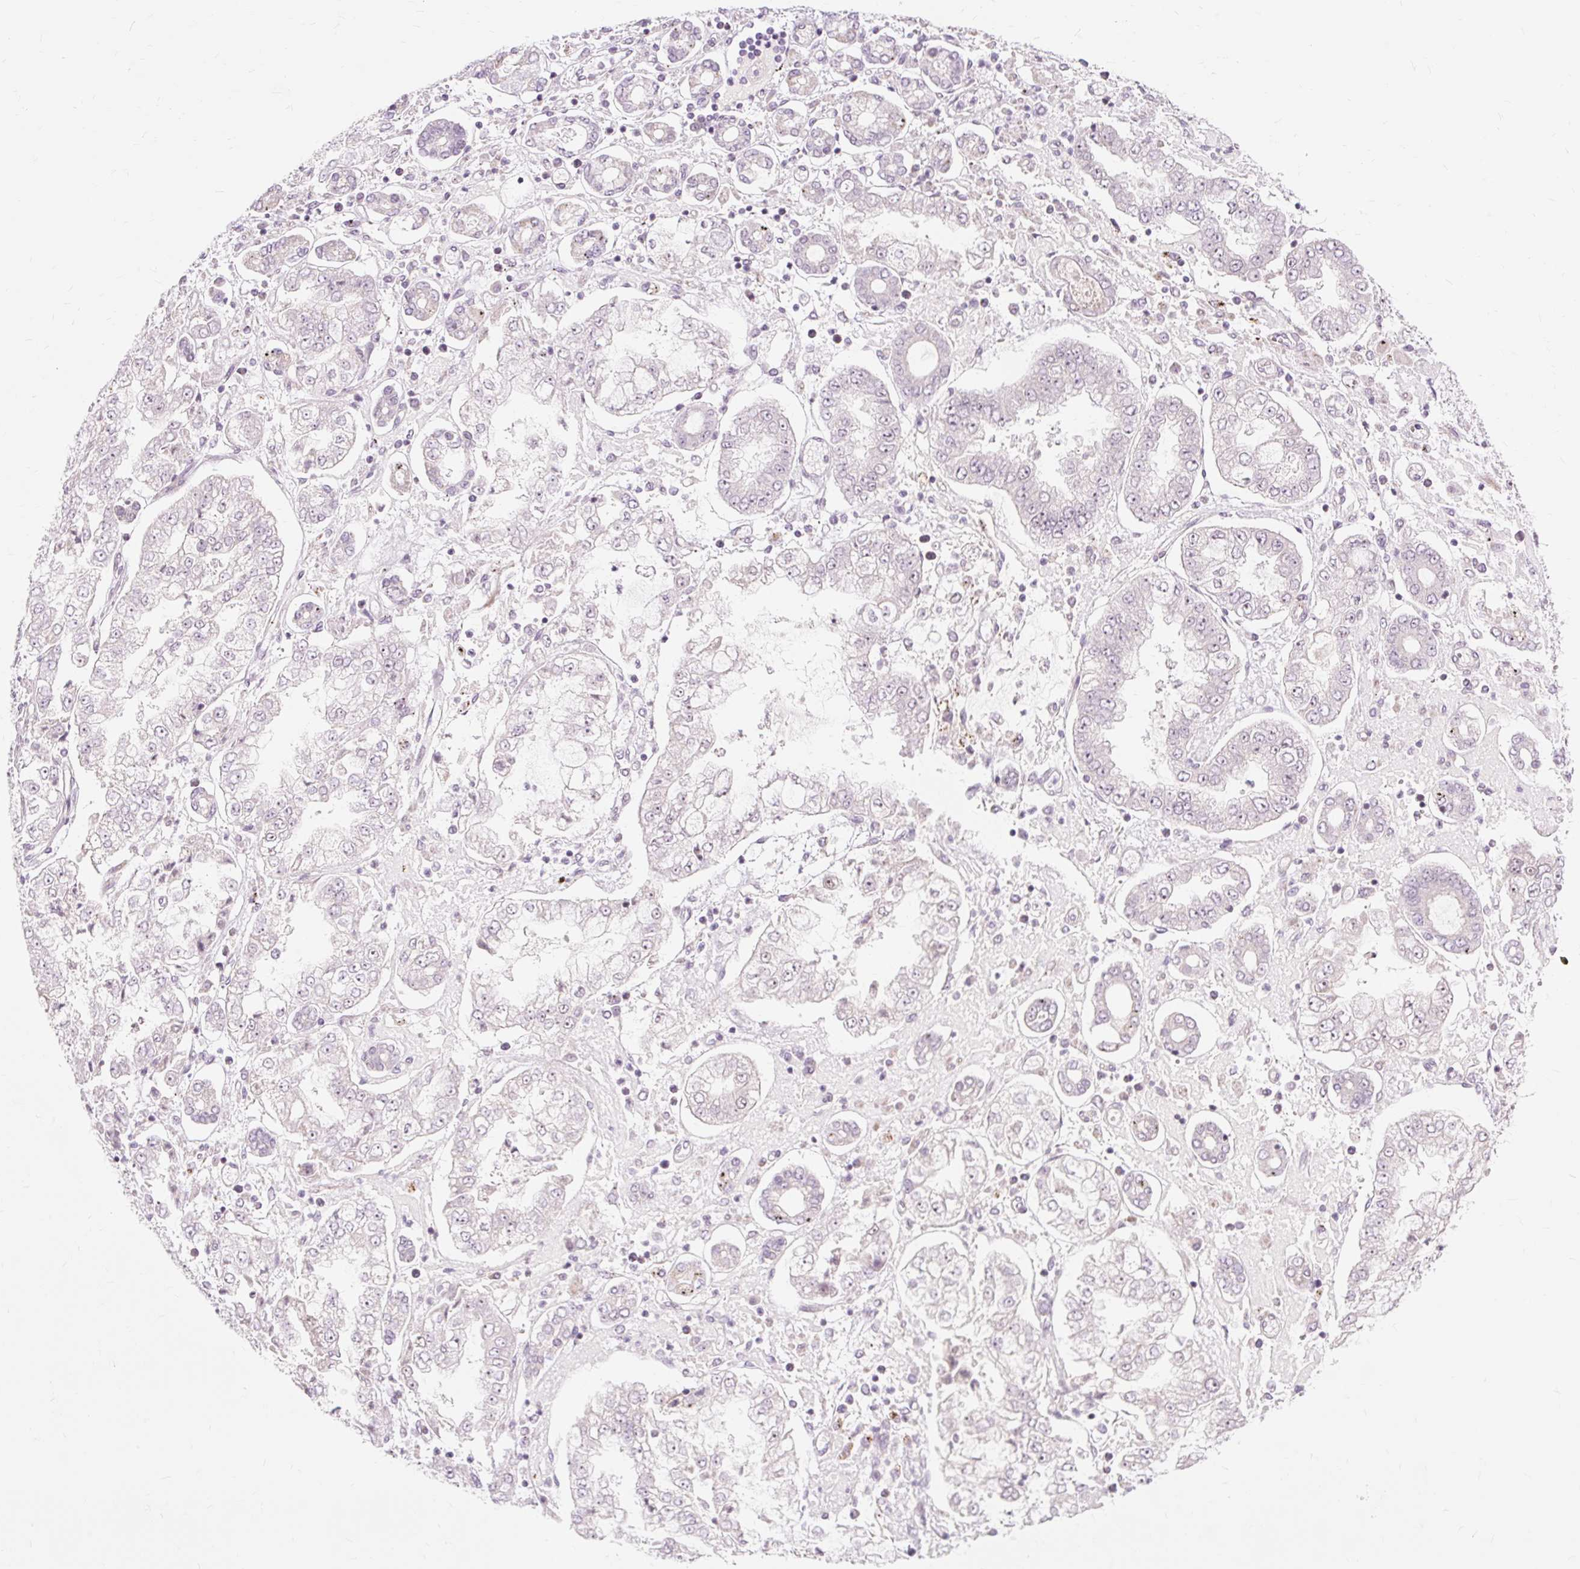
{"staining": {"intensity": "weak", "quantity": "25%-75%", "location": "nuclear"}, "tissue": "stomach cancer", "cell_type": "Tumor cells", "image_type": "cancer", "snomed": [{"axis": "morphology", "description": "Adenocarcinoma, NOS"}, {"axis": "topography", "description": "Stomach"}], "caption": "An immunohistochemistry image of tumor tissue is shown. Protein staining in brown labels weak nuclear positivity in stomach adenocarcinoma within tumor cells. (Brightfield microscopy of DAB IHC at high magnification).", "gene": "MMACHC", "patient": {"sex": "male", "age": 76}}